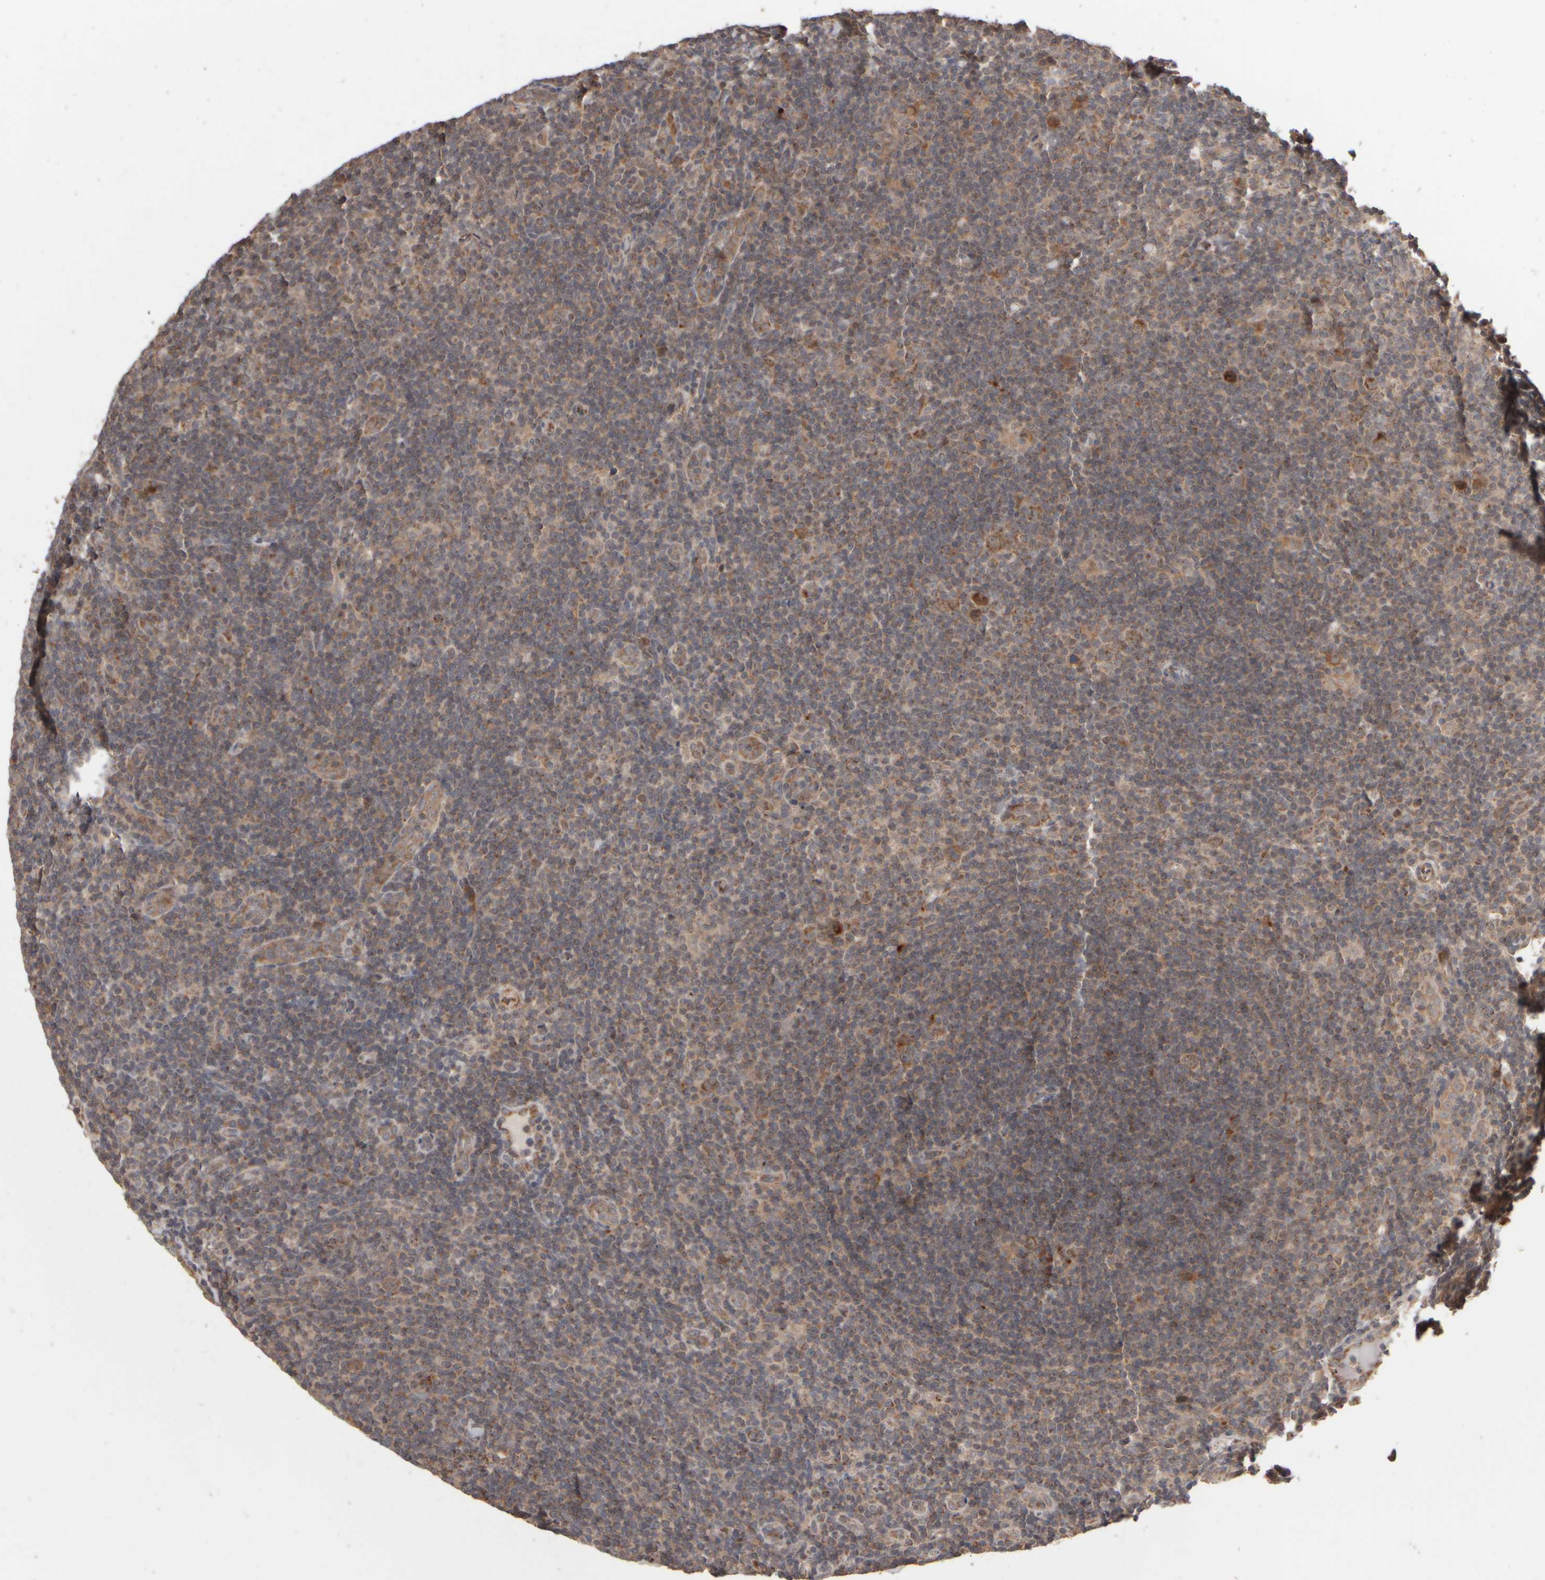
{"staining": {"intensity": "weak", "quantity": "25%-75%", "location": "cytoplasmic/membranous"}, "tissue": "lymphoma", "cell_type": "Tumor cells", "image_type": "cancer", "snomed": [{"axis": "morphology", "description": "Hodgkin's disease, NOS"}, {"axis": "topography", "description": "Lymph node"}], "caption": "IHC photomicrograph of human Hodgkin's disease stained for a protein (brown), which displays low levels of weak cytoplasmic/membranous positivity in about 25%-75% of tumor cells.", "gene": "ABHD11", "patient": {"sex": "female", "age": 57}}